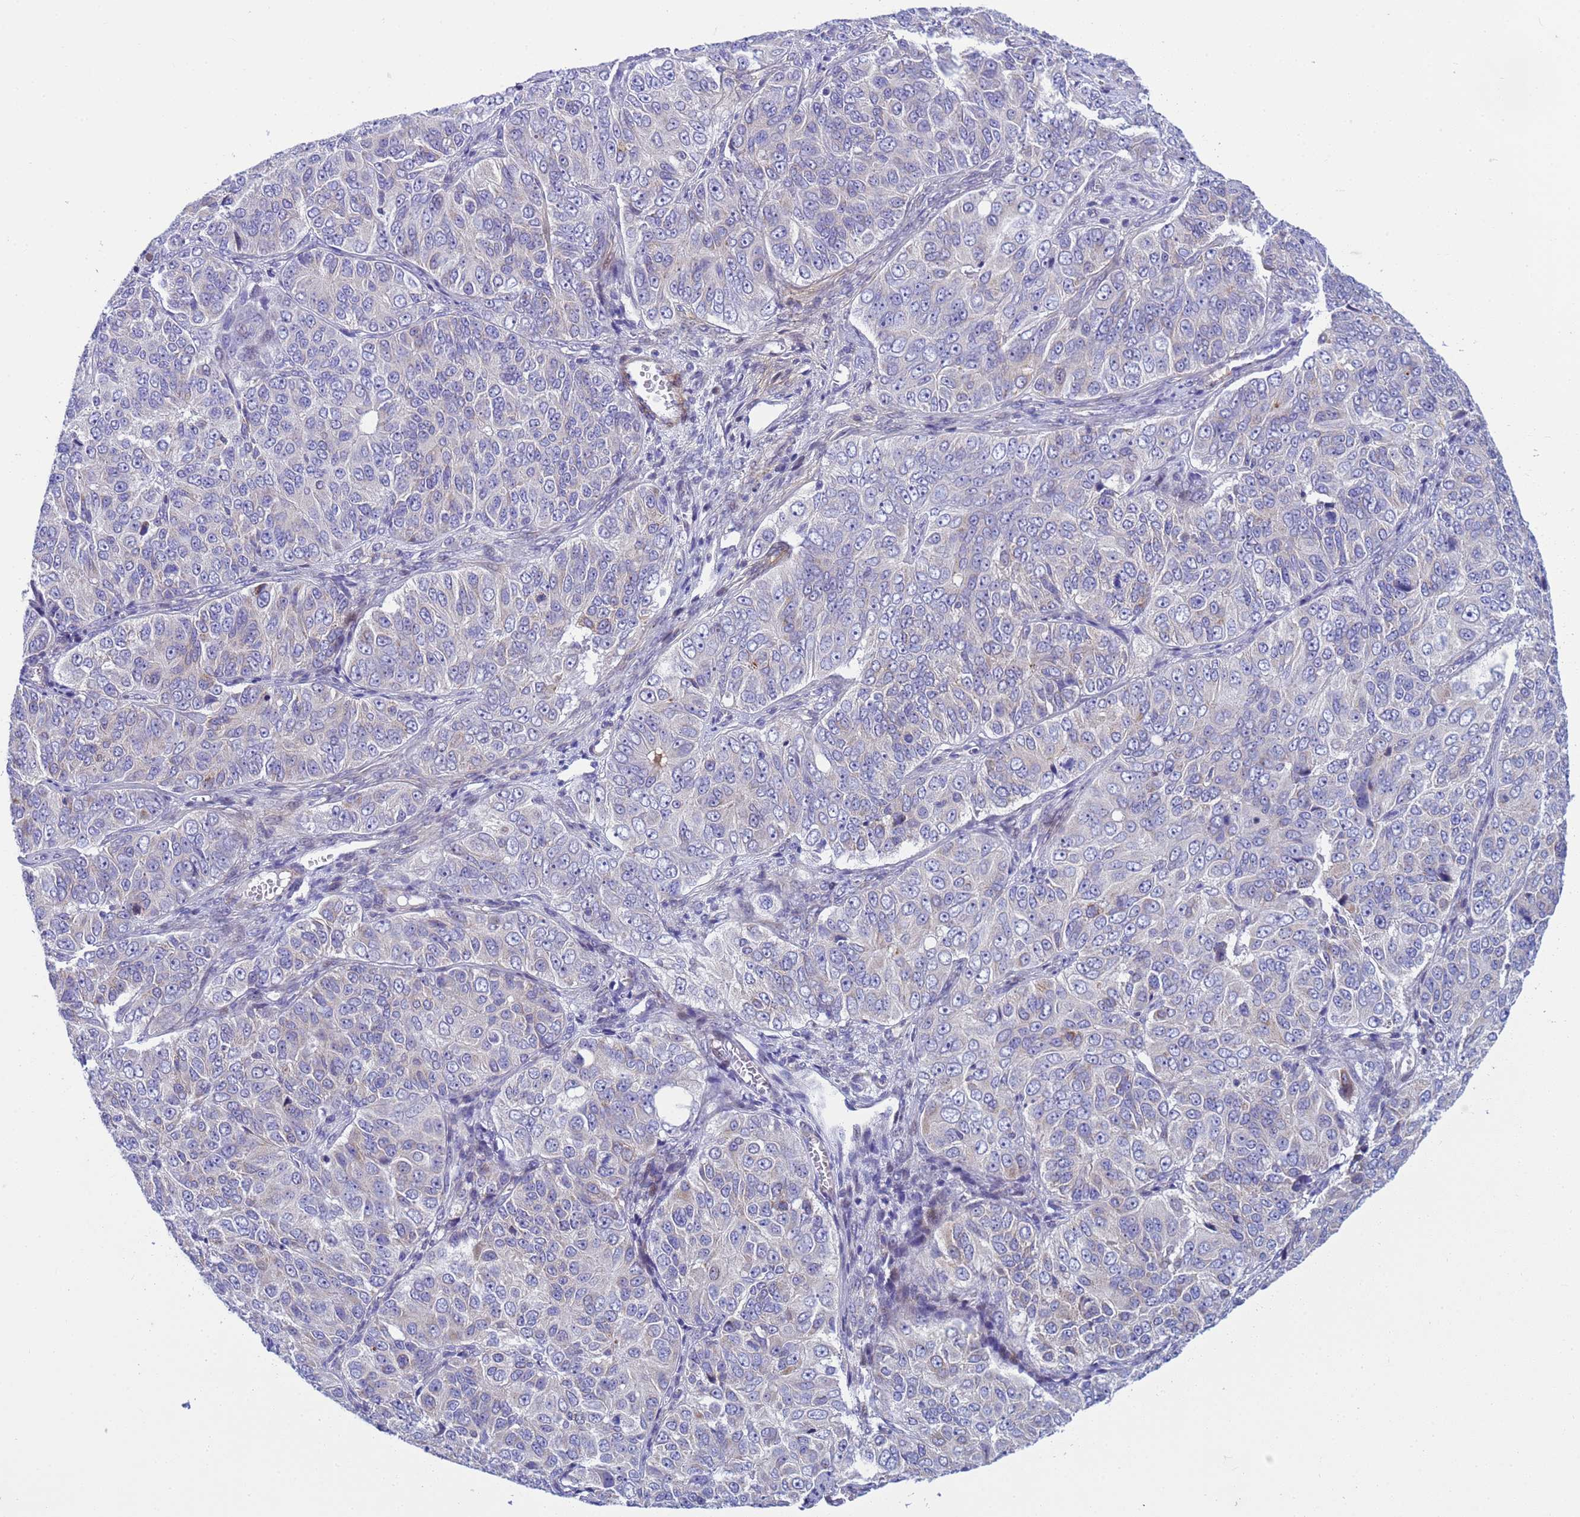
{"staining": {"intensity": "negative", "quantity": "none", "location": "none"}, "tissue": "ovarian cancer", "cell_type": "Tumor cells", "image_type": "cancer", "snomed": [{"axis": "morphology", "description": "Carcinoma, endometroid"}, {"axis": "topography", "description": "Ovary"}], "caption": "This photomicrograph is of ovarian endometroid carcinoma stained with immunohistochemistry (IHC) to label a protein in brown with the nuclei are counter-stained blue. There is no staining in tumor cells.", "gene": "P2RX7", "patient": {"sex": "female", "age": 51}}